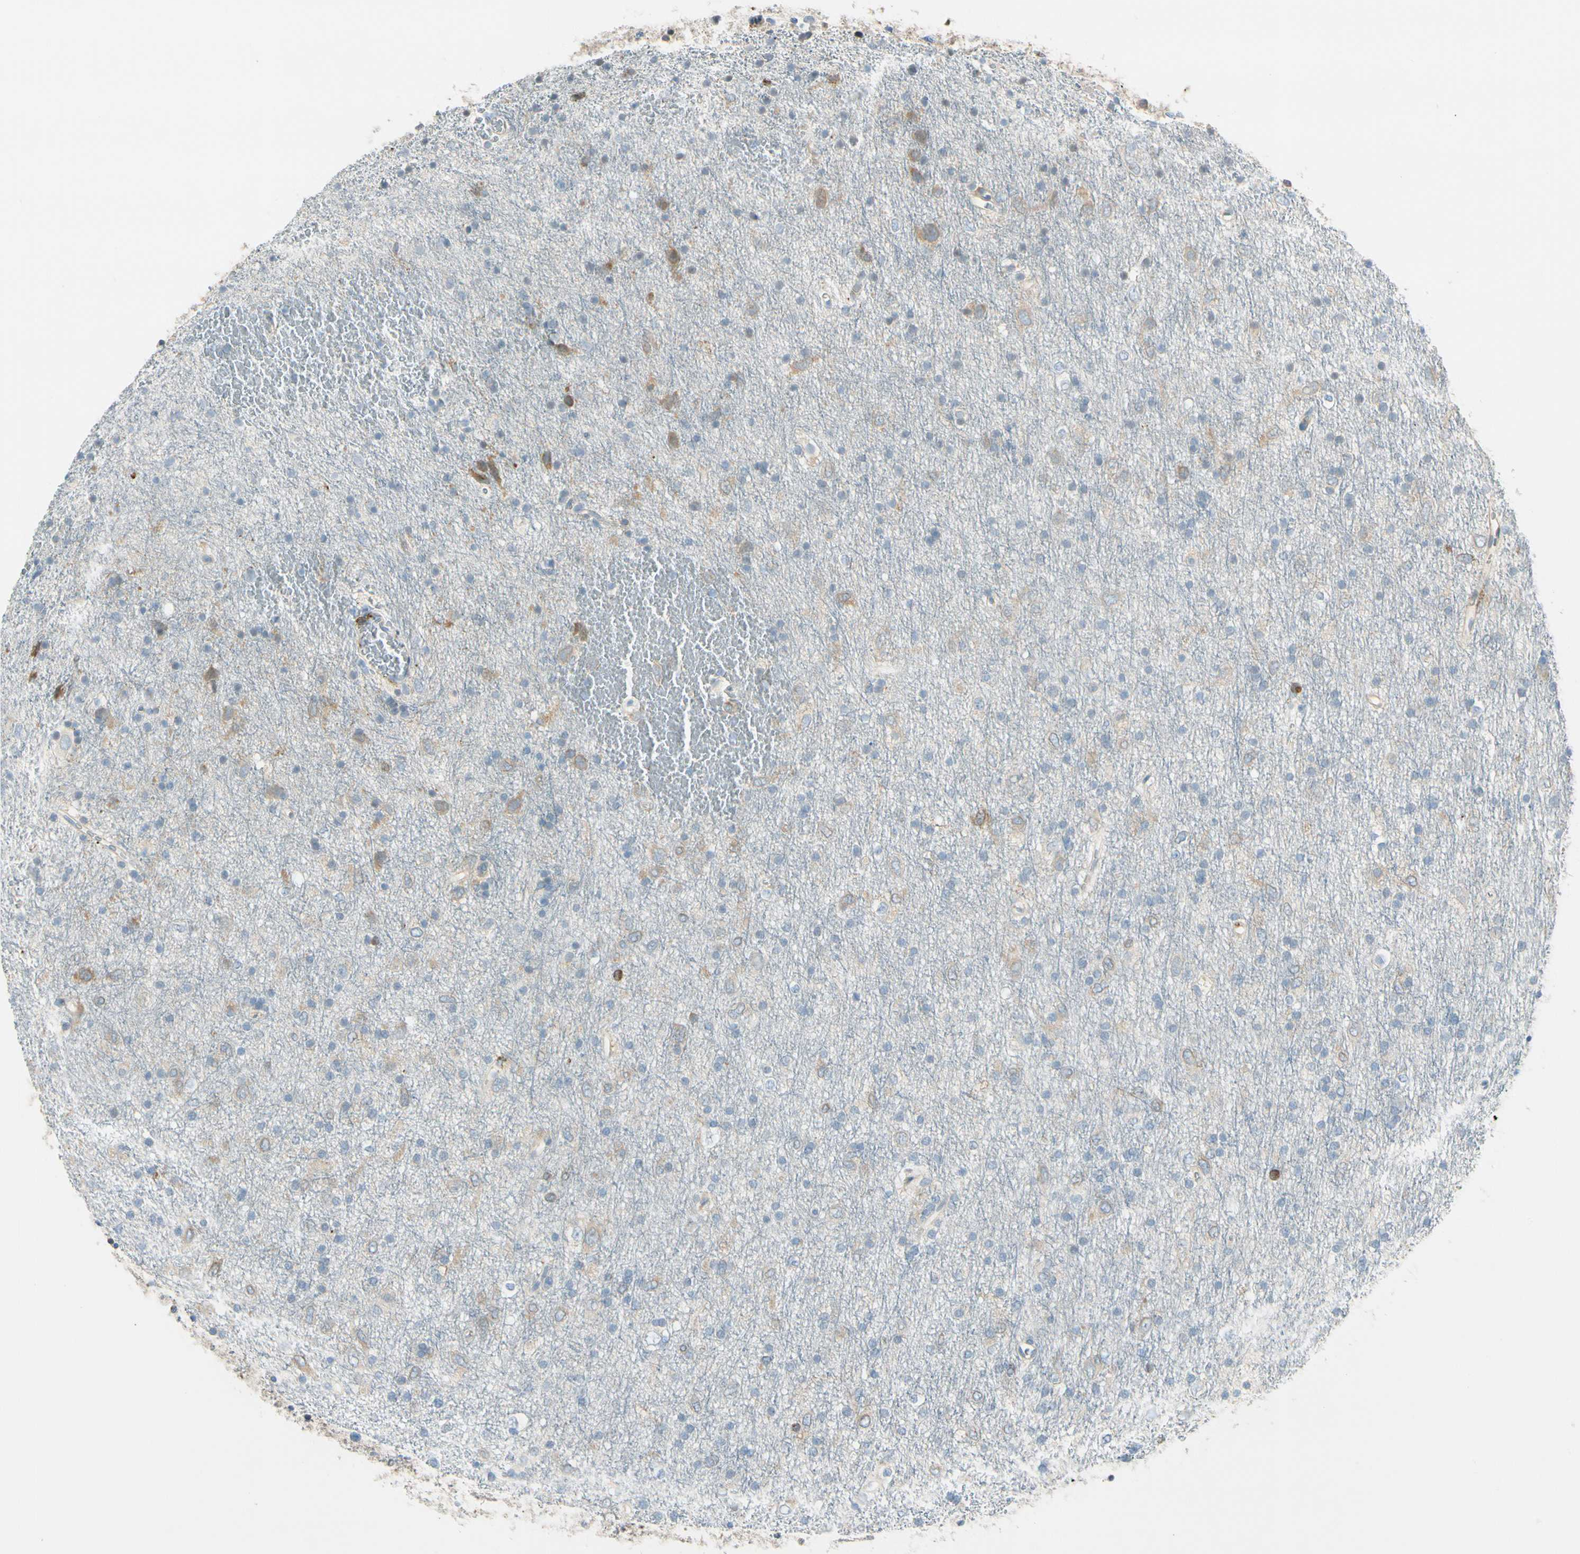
{"staining": {"intensity": "weak", "quantity": "25%-75%", "location": "cytoplasmic/membranous"}, "tissue": "glioma", "cell_type": "Tumor cells", "image_type": "cancer", "snomed": [{"axis": "morphology", "description": "Glioma, malignant, Low grade"}, {"axis": "topography", "description": "Brain"}], "caption": "Glioma stained for a protein (brown) exhibits weak cytoplasmic/membranous positive expression in about 25%-75% of tumor cells.", "gene": "FKBP7", "patient": {"sex": "male", "age": 77}}